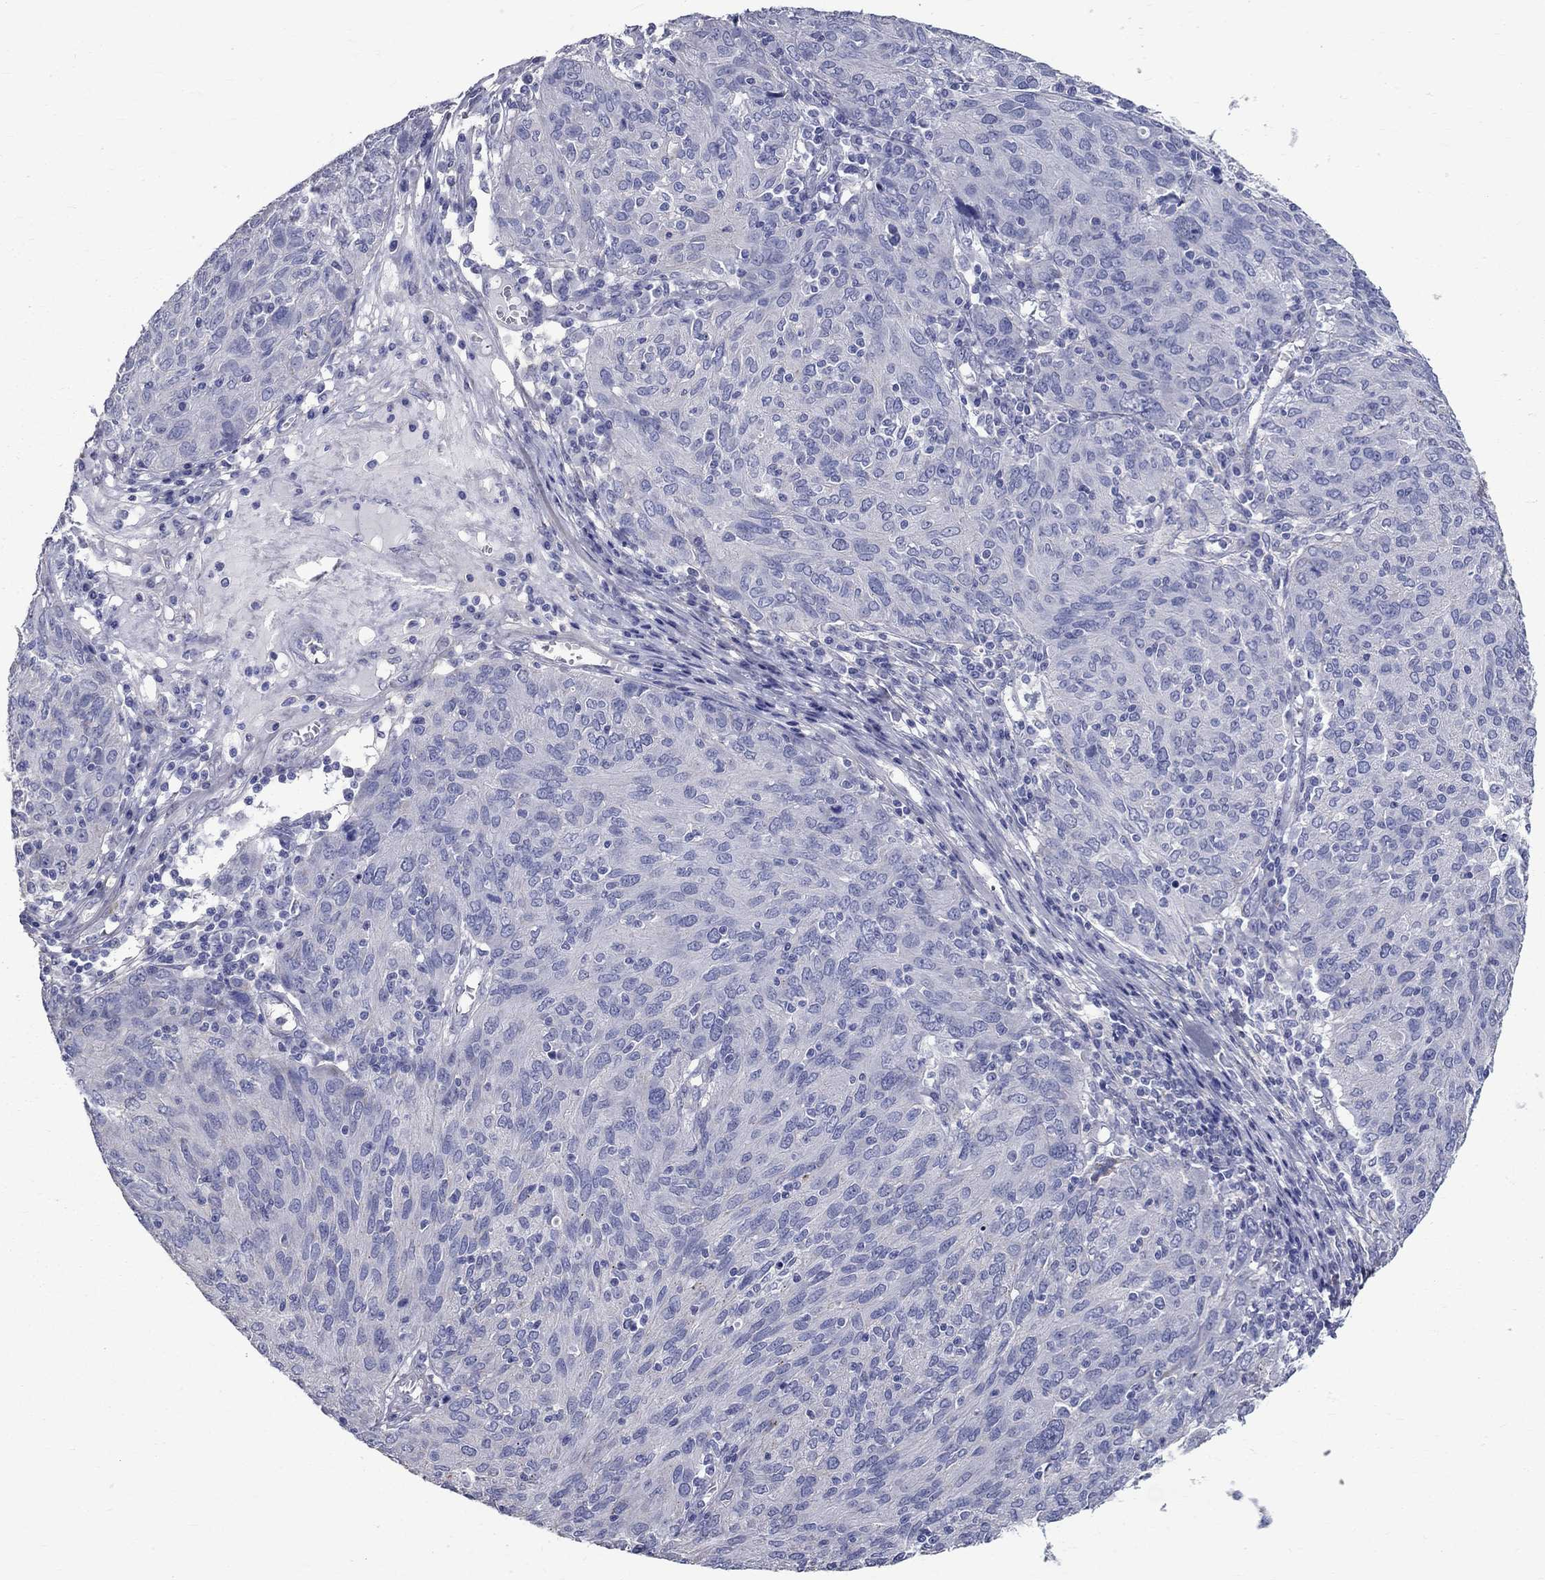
{"staining": {"intensity": "negative", "quantity": "none", "location": "none"}, "tissue": "ovarian cancer", "cell_type": "Tumor cells", "image_type": "cancer", "snomed": [{"axis": "morphology", "description": "Carcinoma, endometroid"}, {"axis": "topography", "description": "Ovary"}], "caption": "Tumor cells are negative for protein expression in human ovarian endometroid carcinoma.", "gene": "ANXA10", "patient": {"sex": "female", "age": 50}}